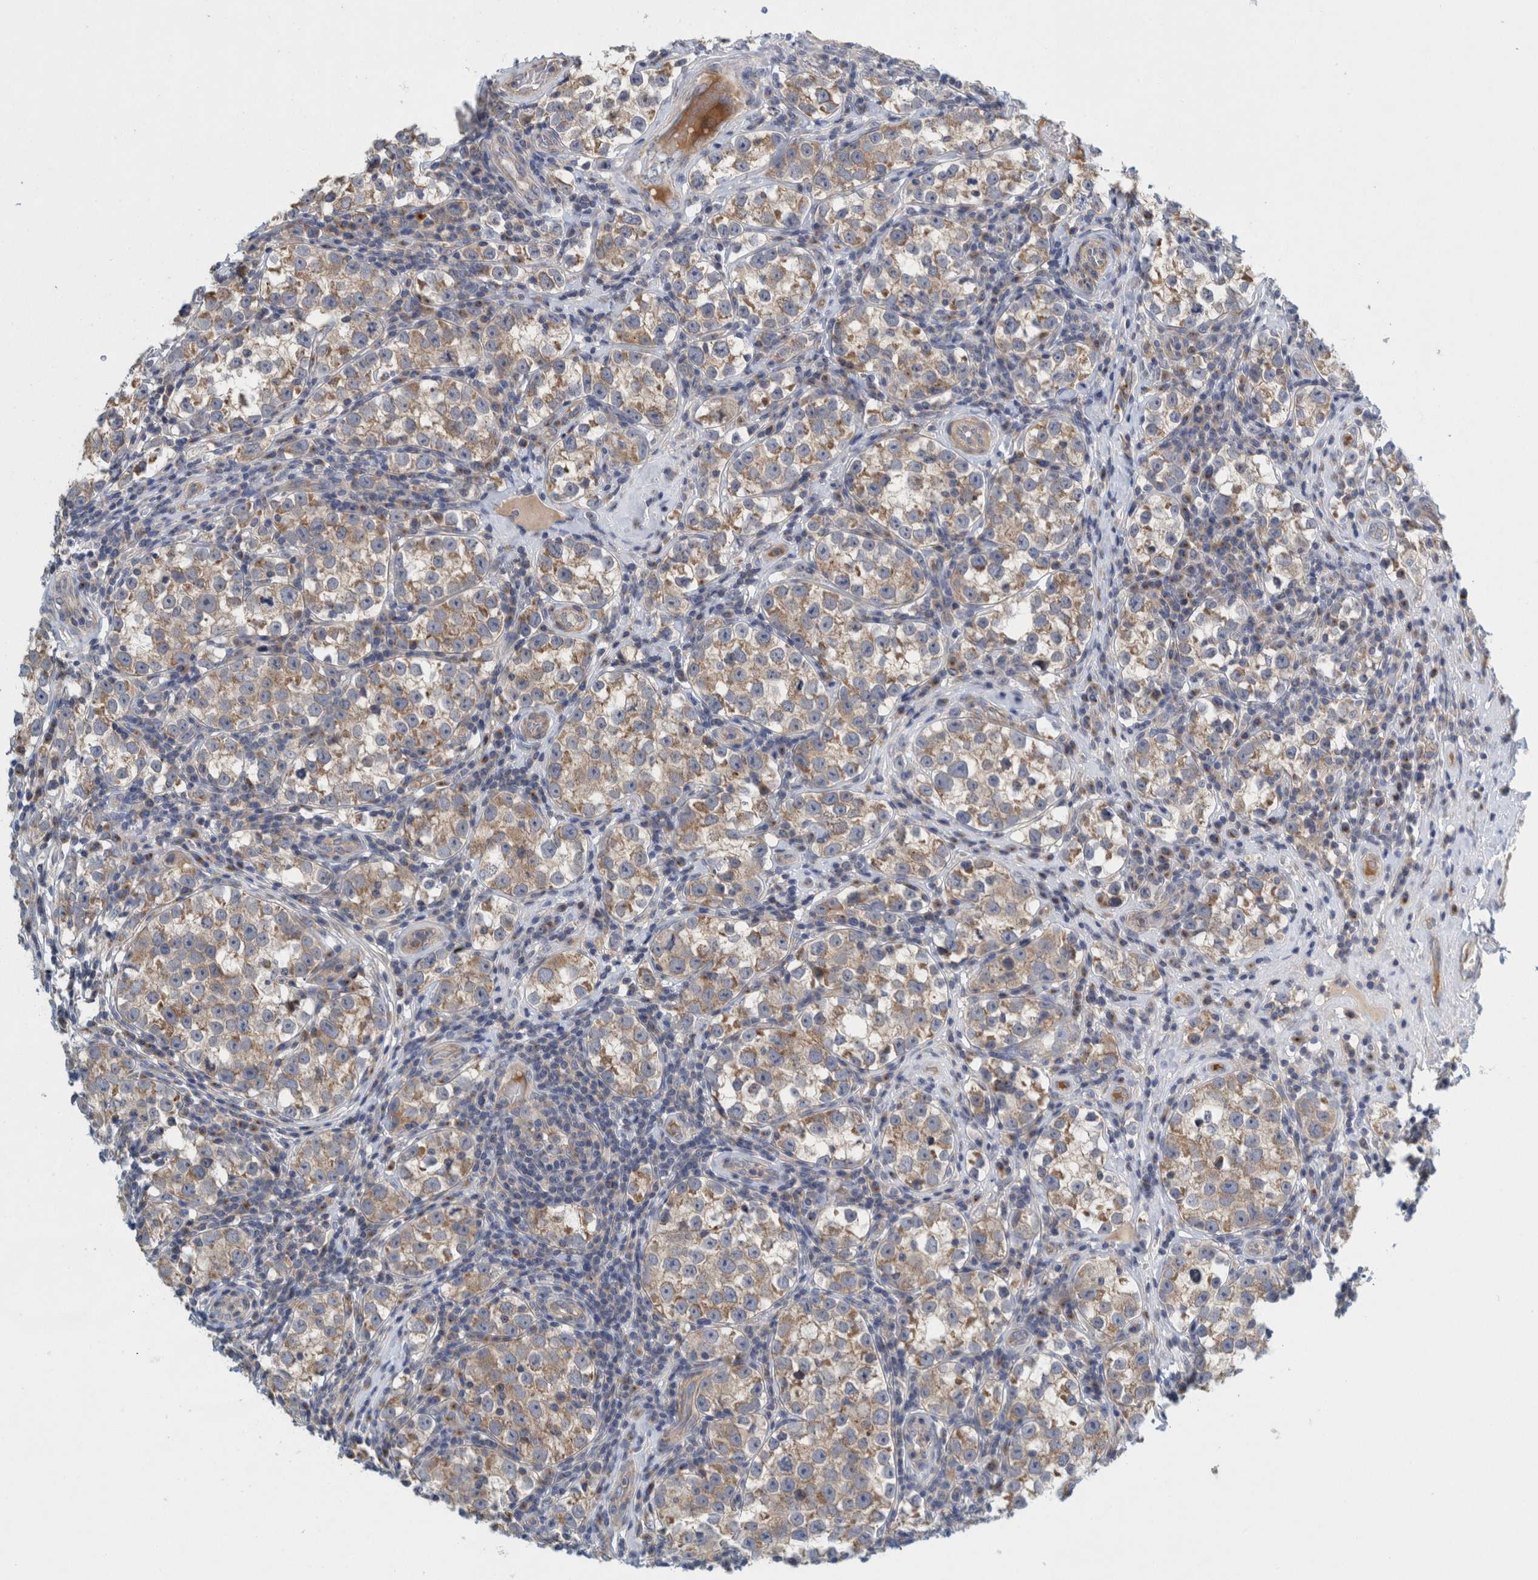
{"staining": {"intensity": "moderate", "quantity": ">75%", "location": "cytoplasmic/membranous"}, "tissue": "testis cancer", "cell_type": "Tumor cells", "image_type": "cancer", "snomed": [{"axis": "morphology", "description": "Normal tissue, NOS"}, {"axis": "morphology", "description": "Seminoma, NOS"}, {"axis": "topography", "description": "Testis"}], "caption": "Protein expression by IHC exhibits moderate cytoplasmic/membranous expression in approximately >75% of tumor cells in testis seminoma.", "gene": "ZNF324B", "patient": {"sex": "male", "age": 43}}